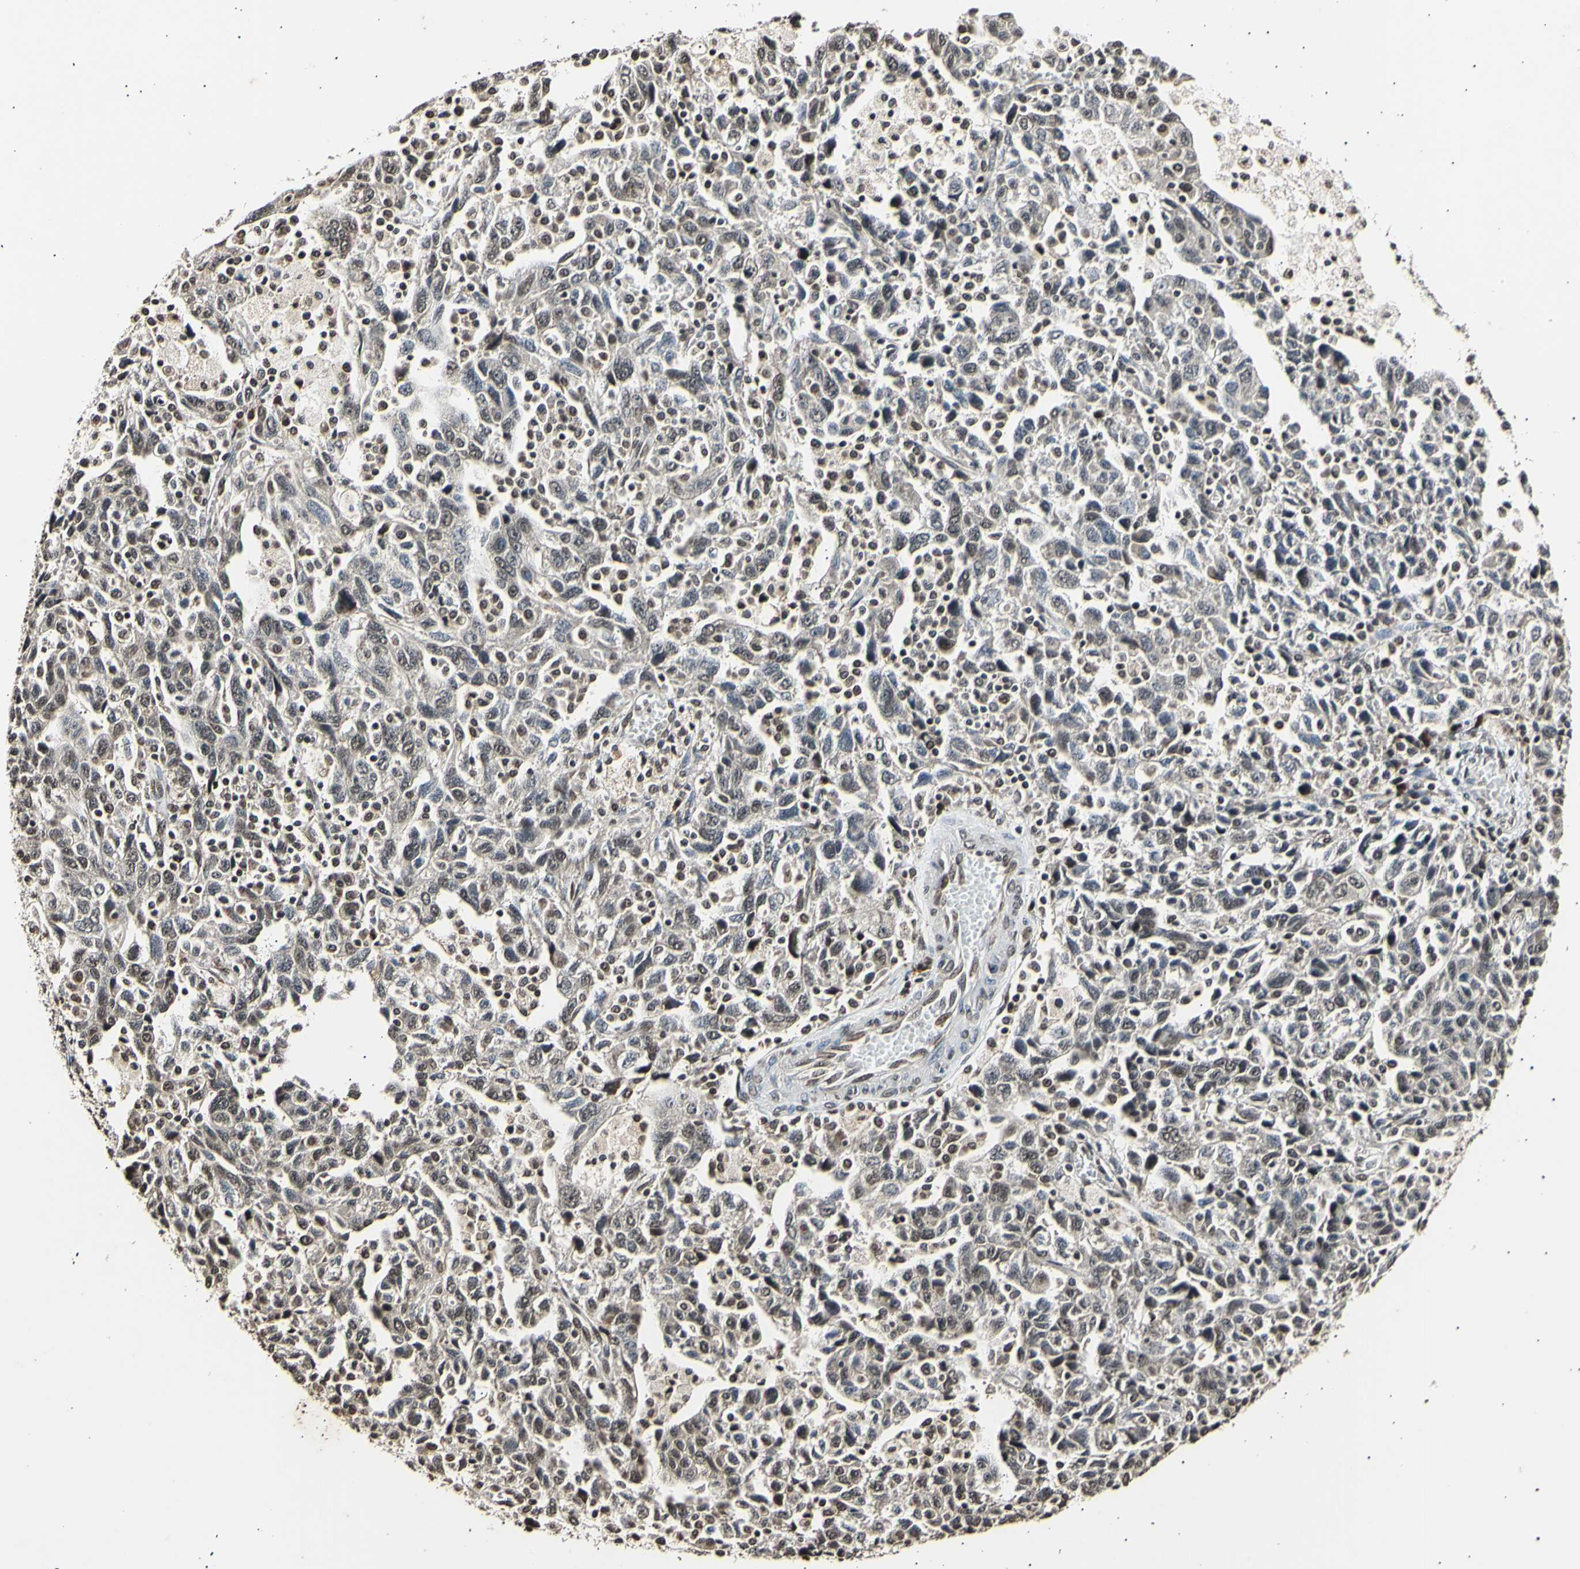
{"staining": {"intensity": "weak", "quantity": "25%-75%", "location": "cytoplasmic/membranous,nuclear"}, "tissue": "ovarian cancer", "cell_type": "Tumor cells", "image_type": "cancer", "snomed": [{"axis": "morphology", "description": "Carcinoma, NOS"}, {"axis": "morphology", "description": "Cystadenocarcinoma, serous, NOS"}, {"axis": "topography", "description": "Ovary"}], "caption": "The image exhibits immunohistochemical staining of ovarian carcinoma. There is weak cytoplasmic/membranous and nuclear positivity is present in about 25%-75% of tumor cells.", "gene": "ANAPC7", "patient": {"sex": "female", "age": 69}}